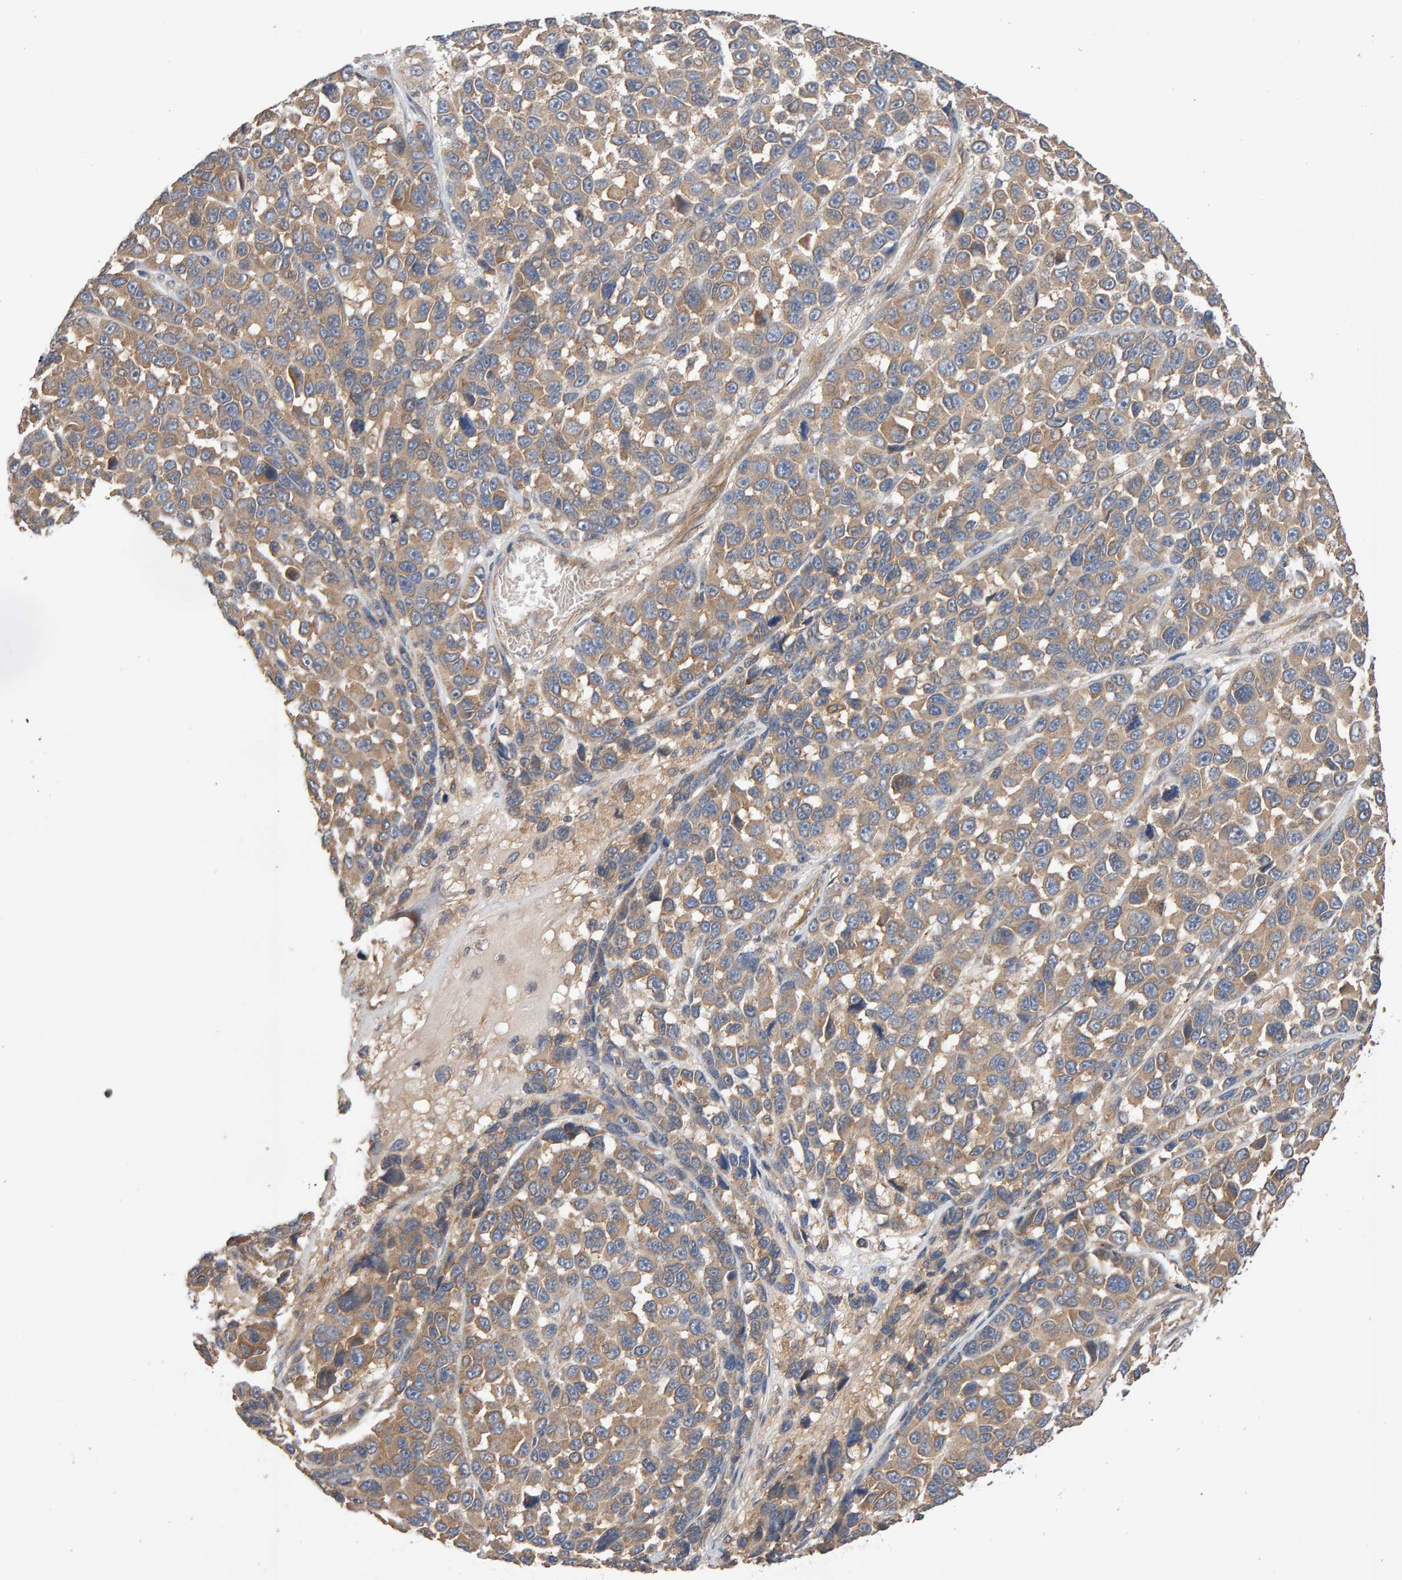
{"staining": {"intensity": "weak", "quantity": ">75%", "location": "cytoplasmic/membranous"}, "tissue": "melanoma", "cell_type": "Tumor cells", "image_type": "cancer", "snomed": [{"axis": "morphology", "description": "Malignant melanoma, NOS"}, {"axis": "topography", "description": "Skin"}], "caption": "Approximately >75% of tumor cells in malignant melanoma exhibit weak cytoplasmic/membranous protein expression as visualized by brown immunohistochemical staining.", "gene": "RNF19A", "patient": {"sex": "male", "age": 53}}